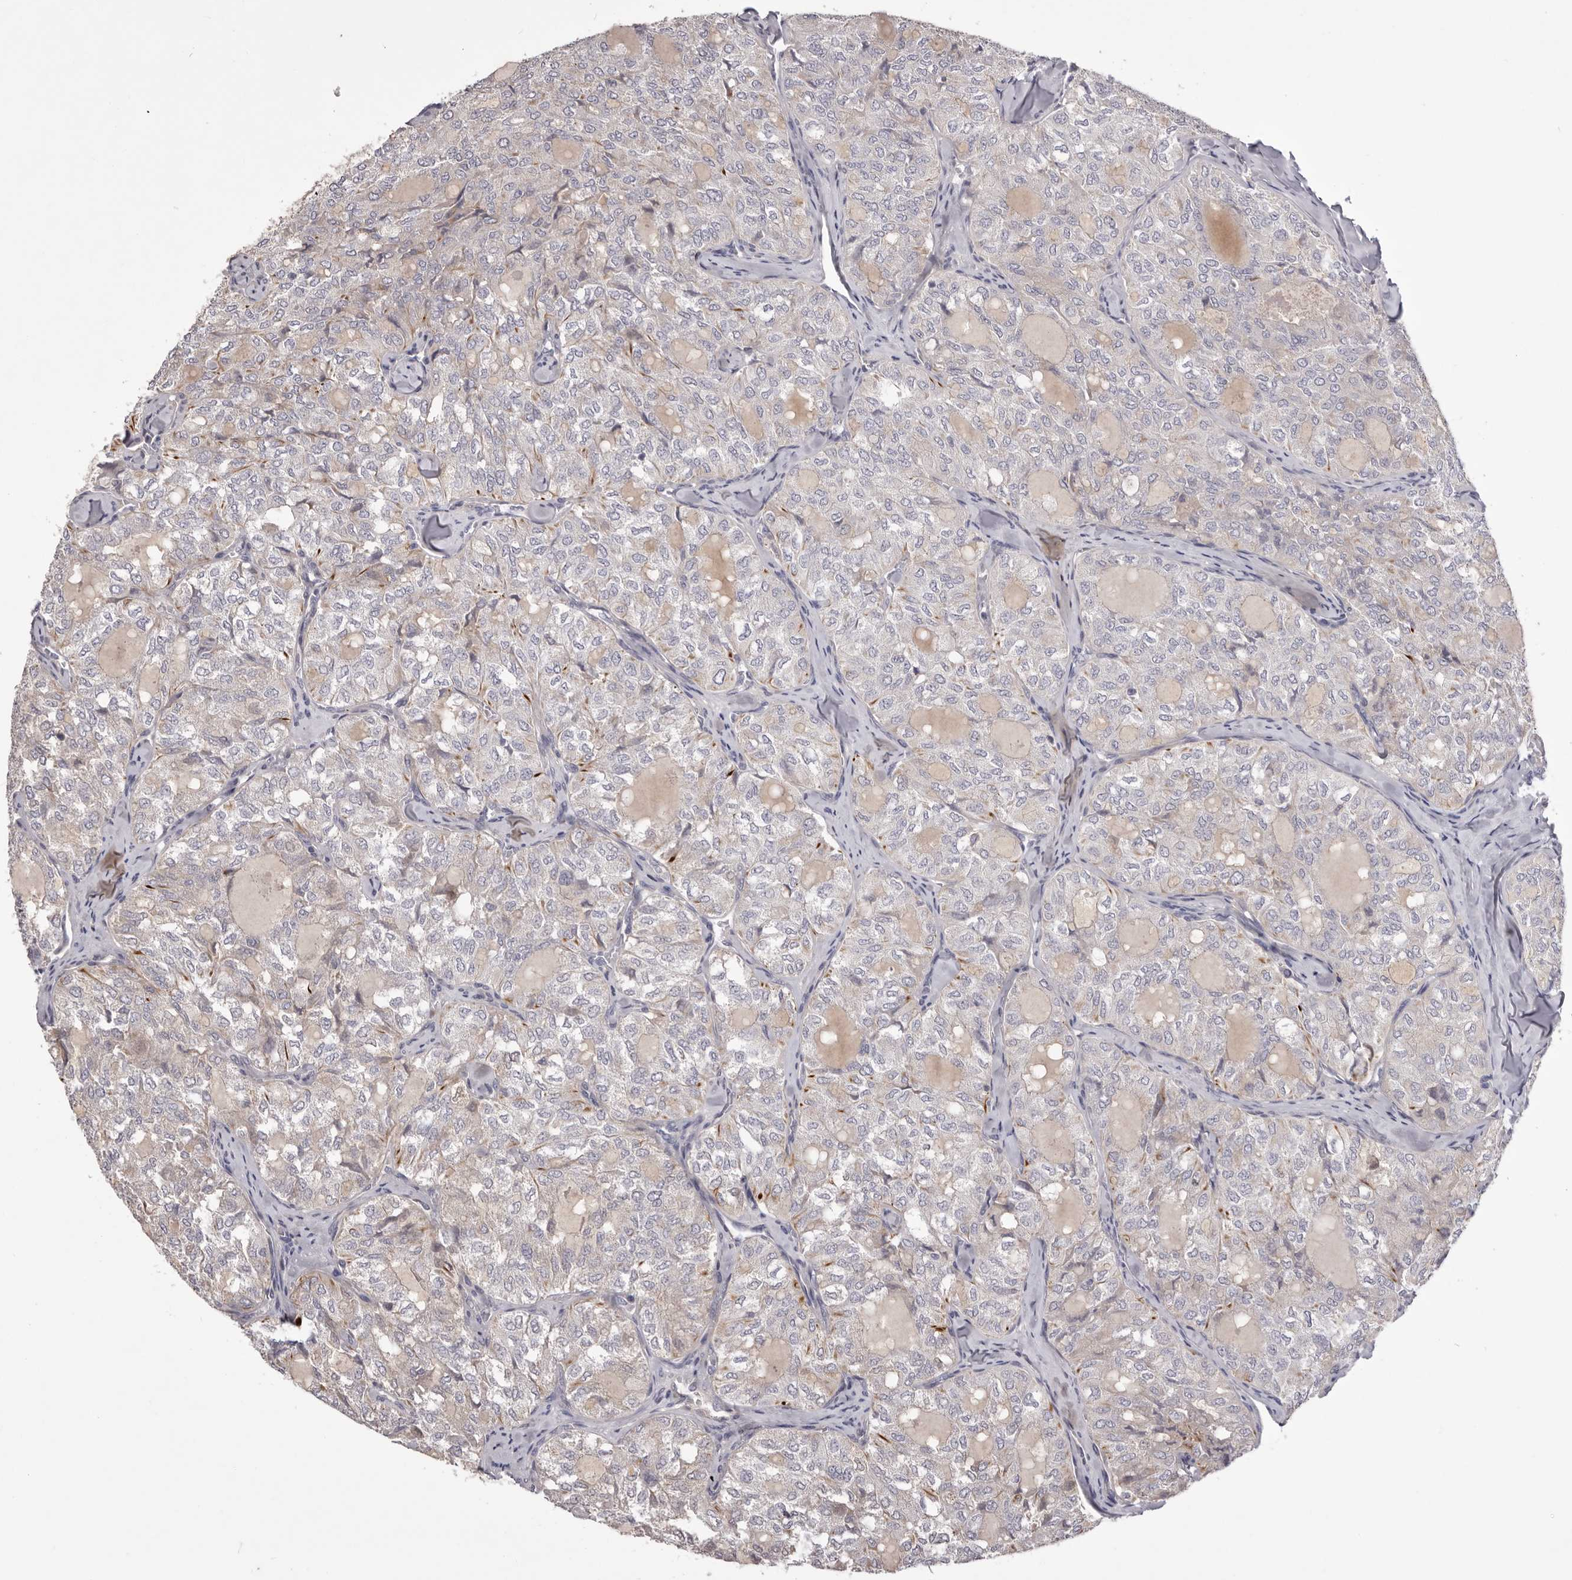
{"staining": {"intensity": "negative", "quantity": "none", "location": "none"}, "tissue": "thyroid cancer", "cell_type": "Tumor cells", "image_type": "cancer", "snomed": [{"axis": "morphology", "description": "Follicular adenoma carcinoma, NOS"}, {"axis": "topography", "description": "Thyroid gland"}], "caption": "Immunohistochemistry (IHC) image of human thyroid cancer stained for a protein (brown), which displays no expression in tumor cells.", "gene": "PNRC1", "patient": {"sex": "male", "age": 75}}